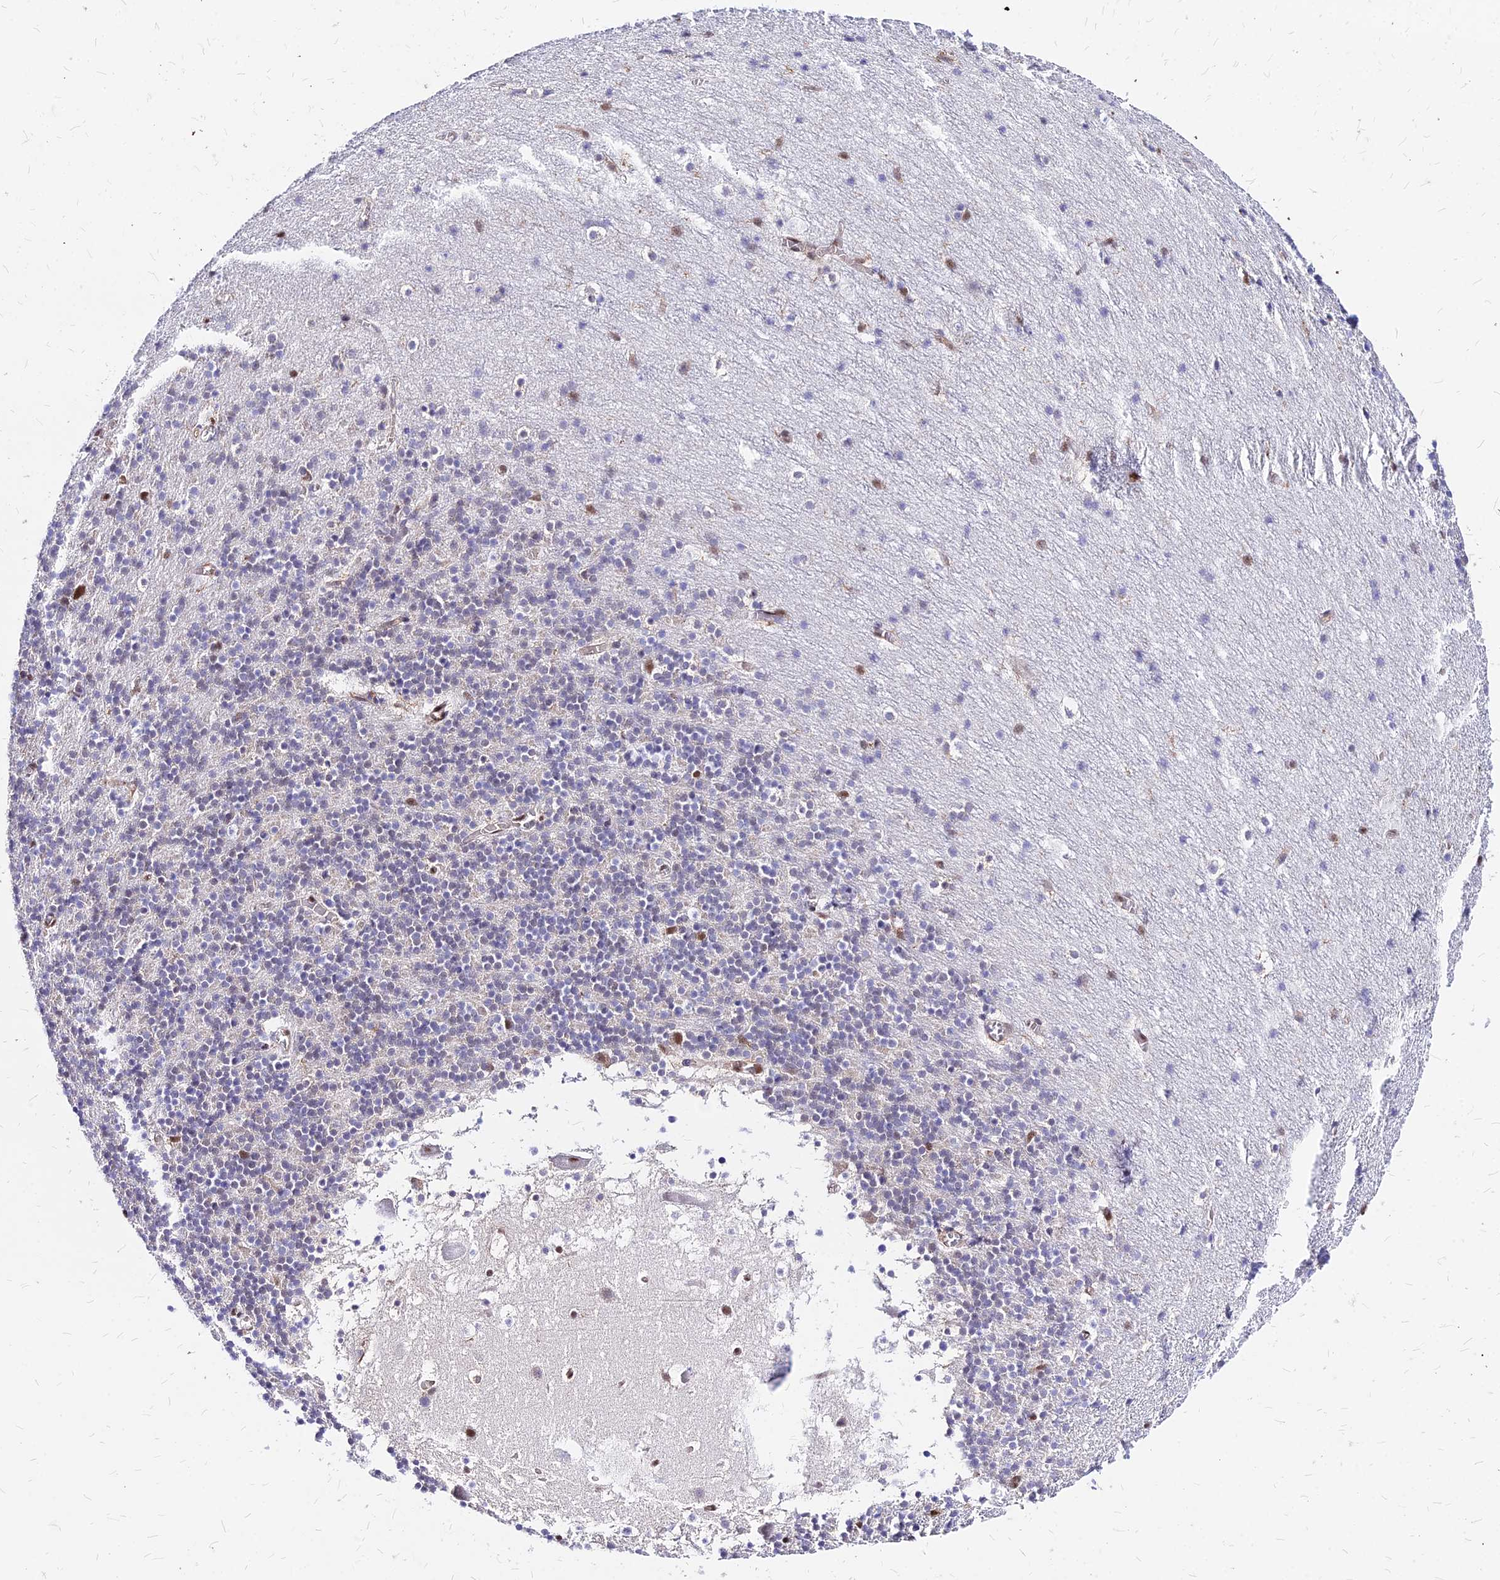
{"staining": {"intensity": "negative", "quantity": "none", "location": "none"}, "tissue": "cerebellum", "cell_type": "Cells in granular layer", "image_type": "normal", "snomed": [{"axis": "morphology", "description": "Normal tissue, NOS"}, {"axis": "topography", "description": "Cerebellum"}], "caption": "Photomicrograph shows no significant protein expression in cells in granular layer of benign cerebellum. The staining is performed using DAB (3,3'-diaminobenzidine) brown chromogen with nuclei counter-stained in using hematoxylin.", "gene": "PAXX", "patient": {"sex": "male", "age": 45}}